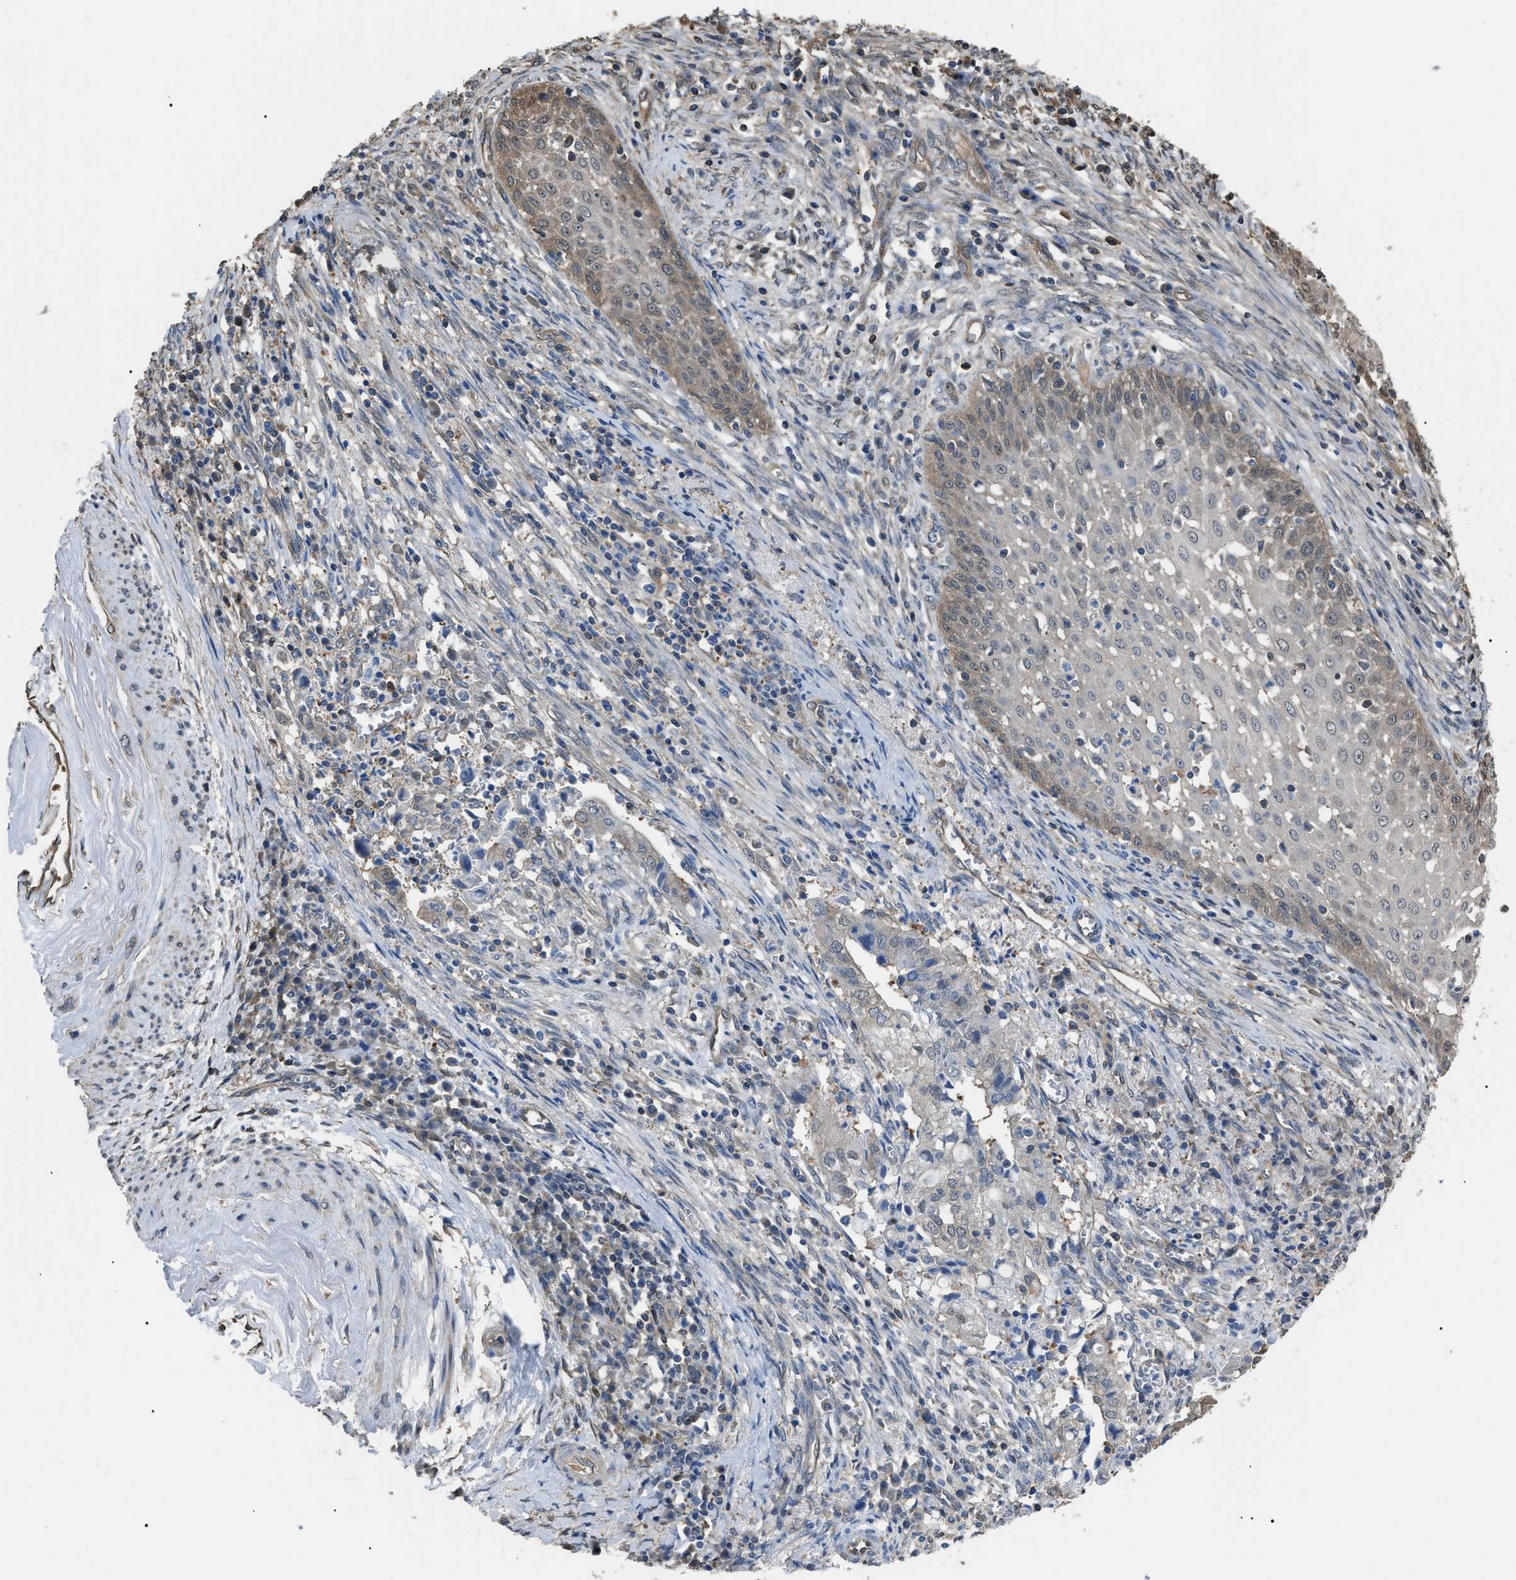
{"staining": {"intensity": "weak", "quantity": "<25%", "location": "cytoplasmic/membranous"}, "tissue": "cervical cancer", "cell_type": "Tumor cells", "image_type": "cancer", "snomed": [{"axis": "morphology", "description": "Adenocarcinoma, NOS"}, {"axis": "topography", "description": "Cervix"}], "caption": "DAB immunohistochemical staining of human adenocarcinoma (cervical) shows no significant staining in tumor cells.", "gene": "PDCD5", "patient": {"sex": "female", "age": 44}}